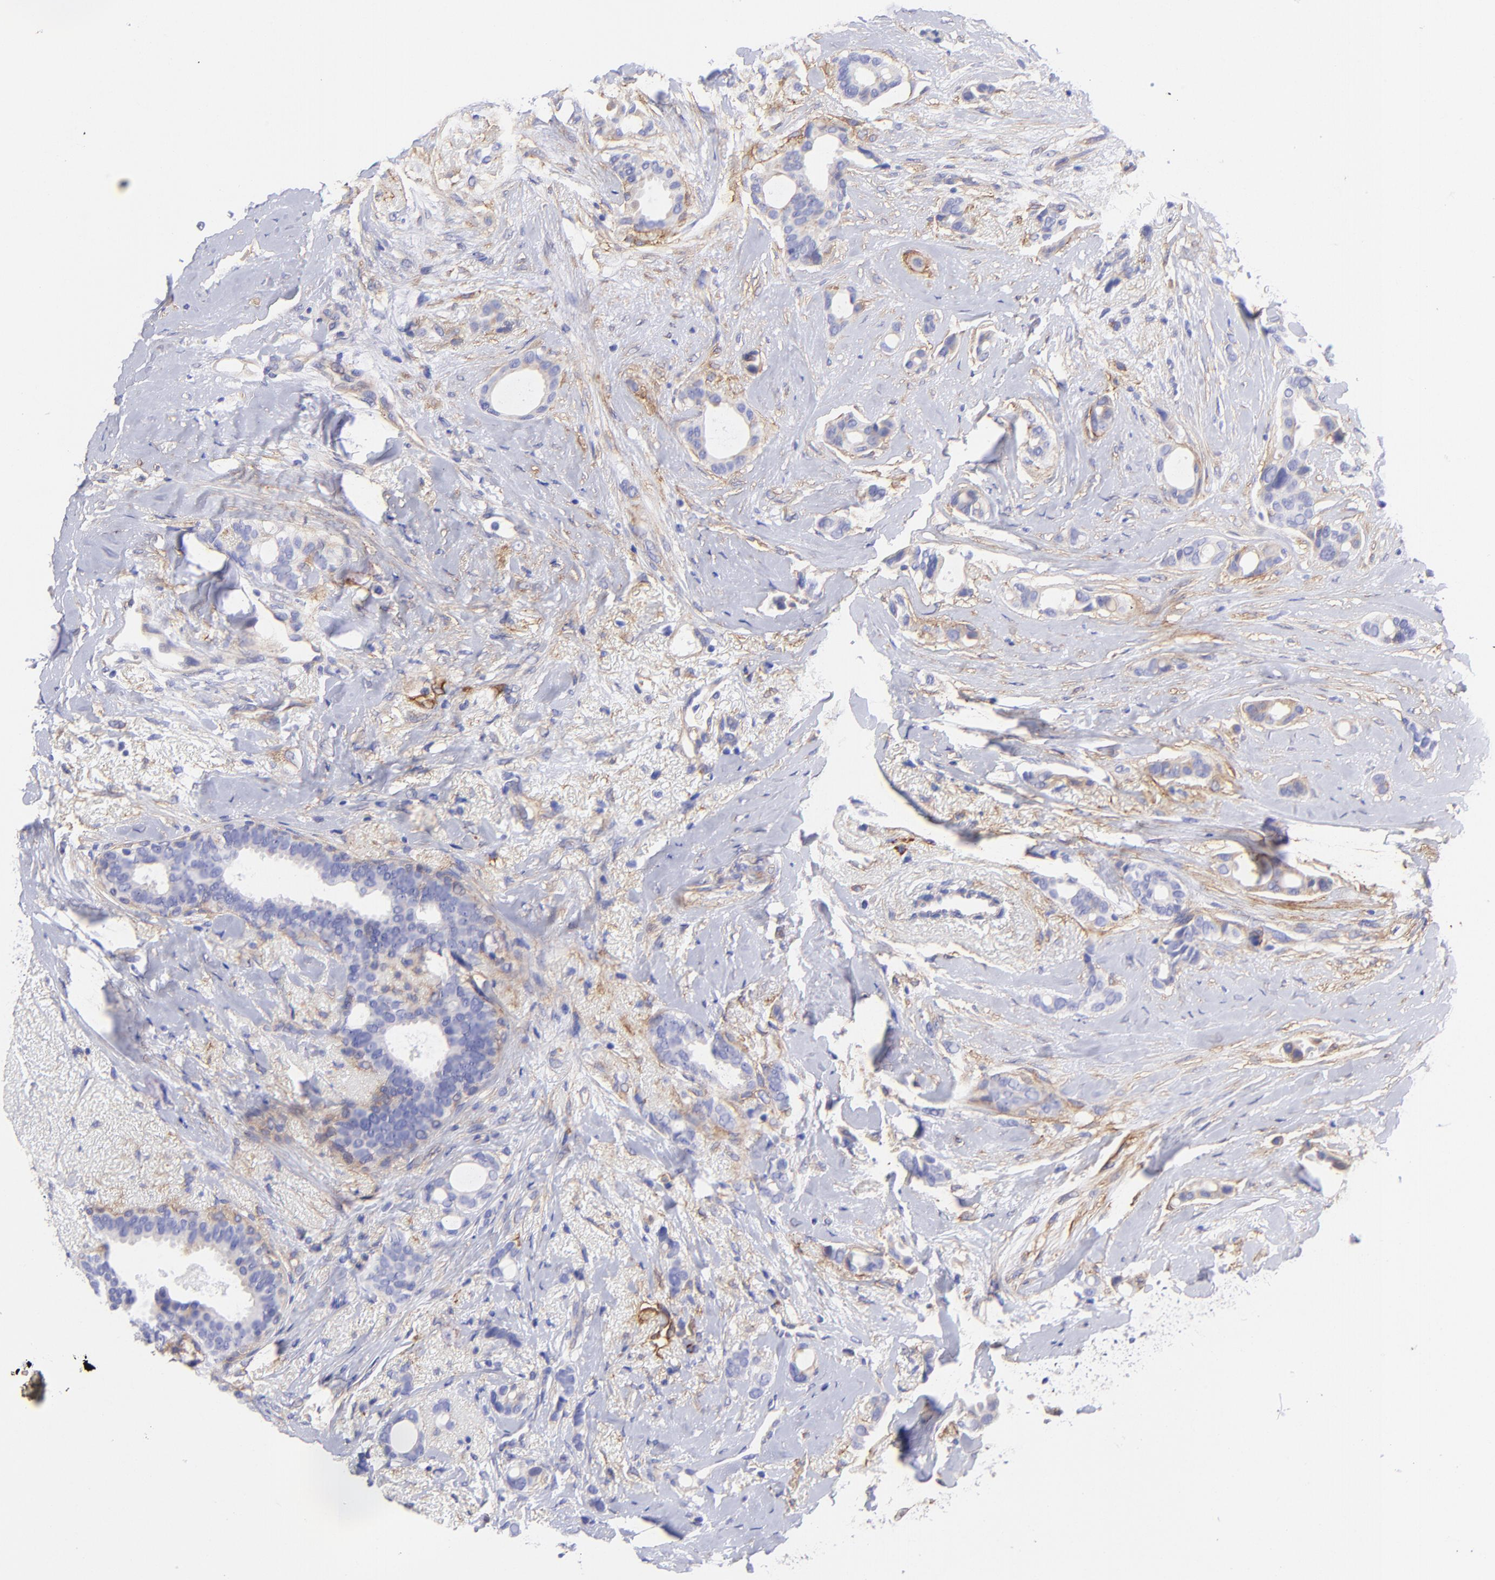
{"staining": {"intensity": "weak", "quantity": "25%-75%", "location": "cytoplasmic/membranous"}, "tissue": "breast cancer", "cell_type": "Tumor cells", "image_type": "cancer", "snomed": [{"axis": "morphology", "description": "Duct carcinoma"}, {"axis": "topography", "description": "Breast"}], "caption": "Tumor cells reveal weak cytoplasmic/membranous positivity in about 25%-75% of cells in breast cancer.", "gene": "PPFIBP1", "patient": {"sex": "female", "age": 54}}